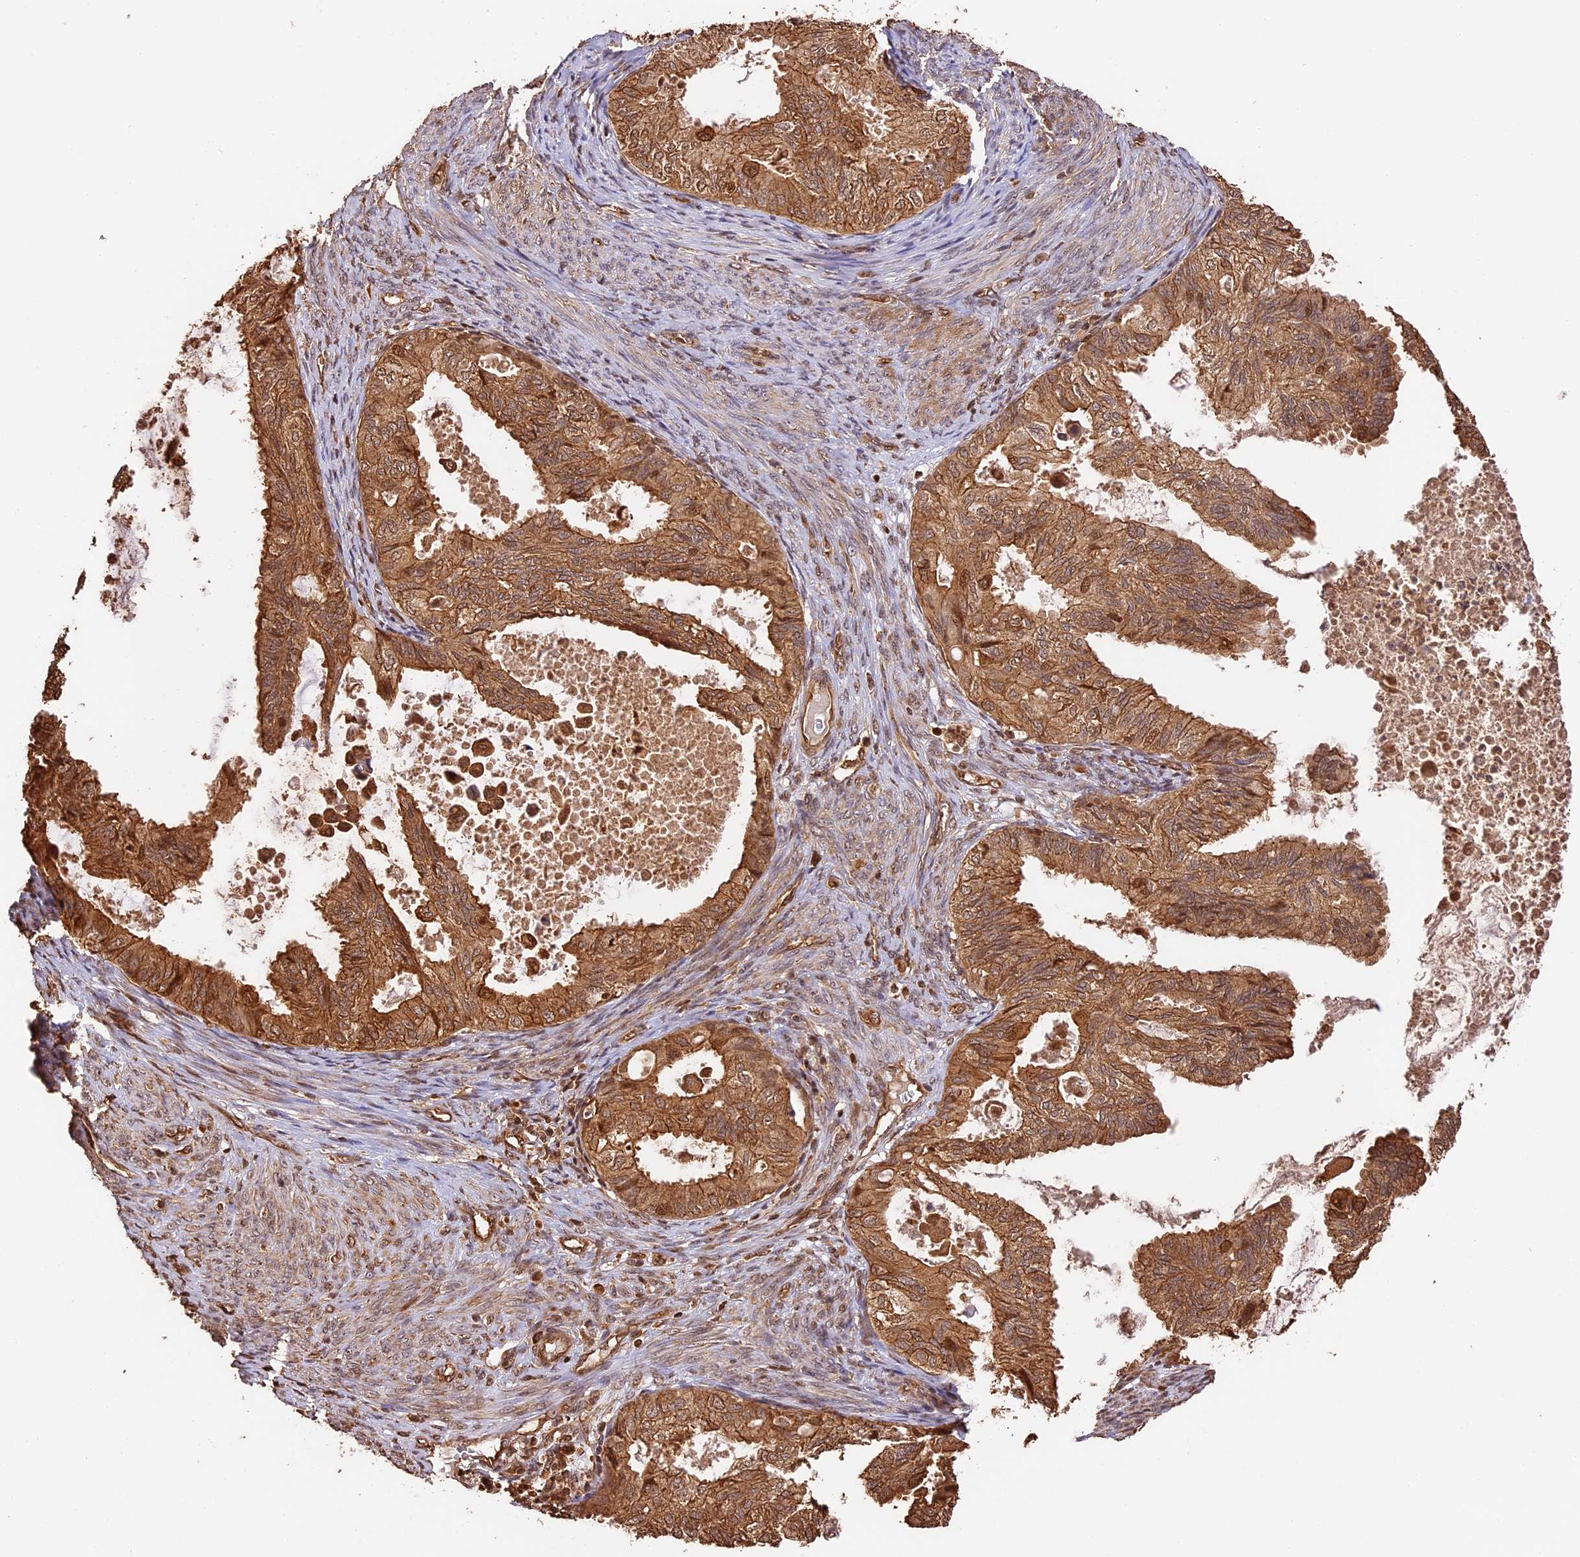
{"staining": {"intensity": "moderate", "quantity": ">75%", "location": "cytoplasmic/membranous"}, "tissue": "cervical cancer", "cell_type": "Tumor cells", "image_type": "cancer", "snomed": [{"axis": "morphology", "description": "Normal tissue, NOS"}, {"axis": "morphology", "description": "Adenocarcinoma, NOS"}, {"axis": "topography", "description": "Cervix"}, {"axis": "topography", "description": "Endometrium"}], "caption": "Approximately >75% of tumor cells in adenocarcinoma (cervical) exhibit moderate cytoplasmic/membranous protein positivity as visualized by brown immunohistochemical staining.", "gene": "PPP1R37", "patient": {"sex": "female", "age": 86}}